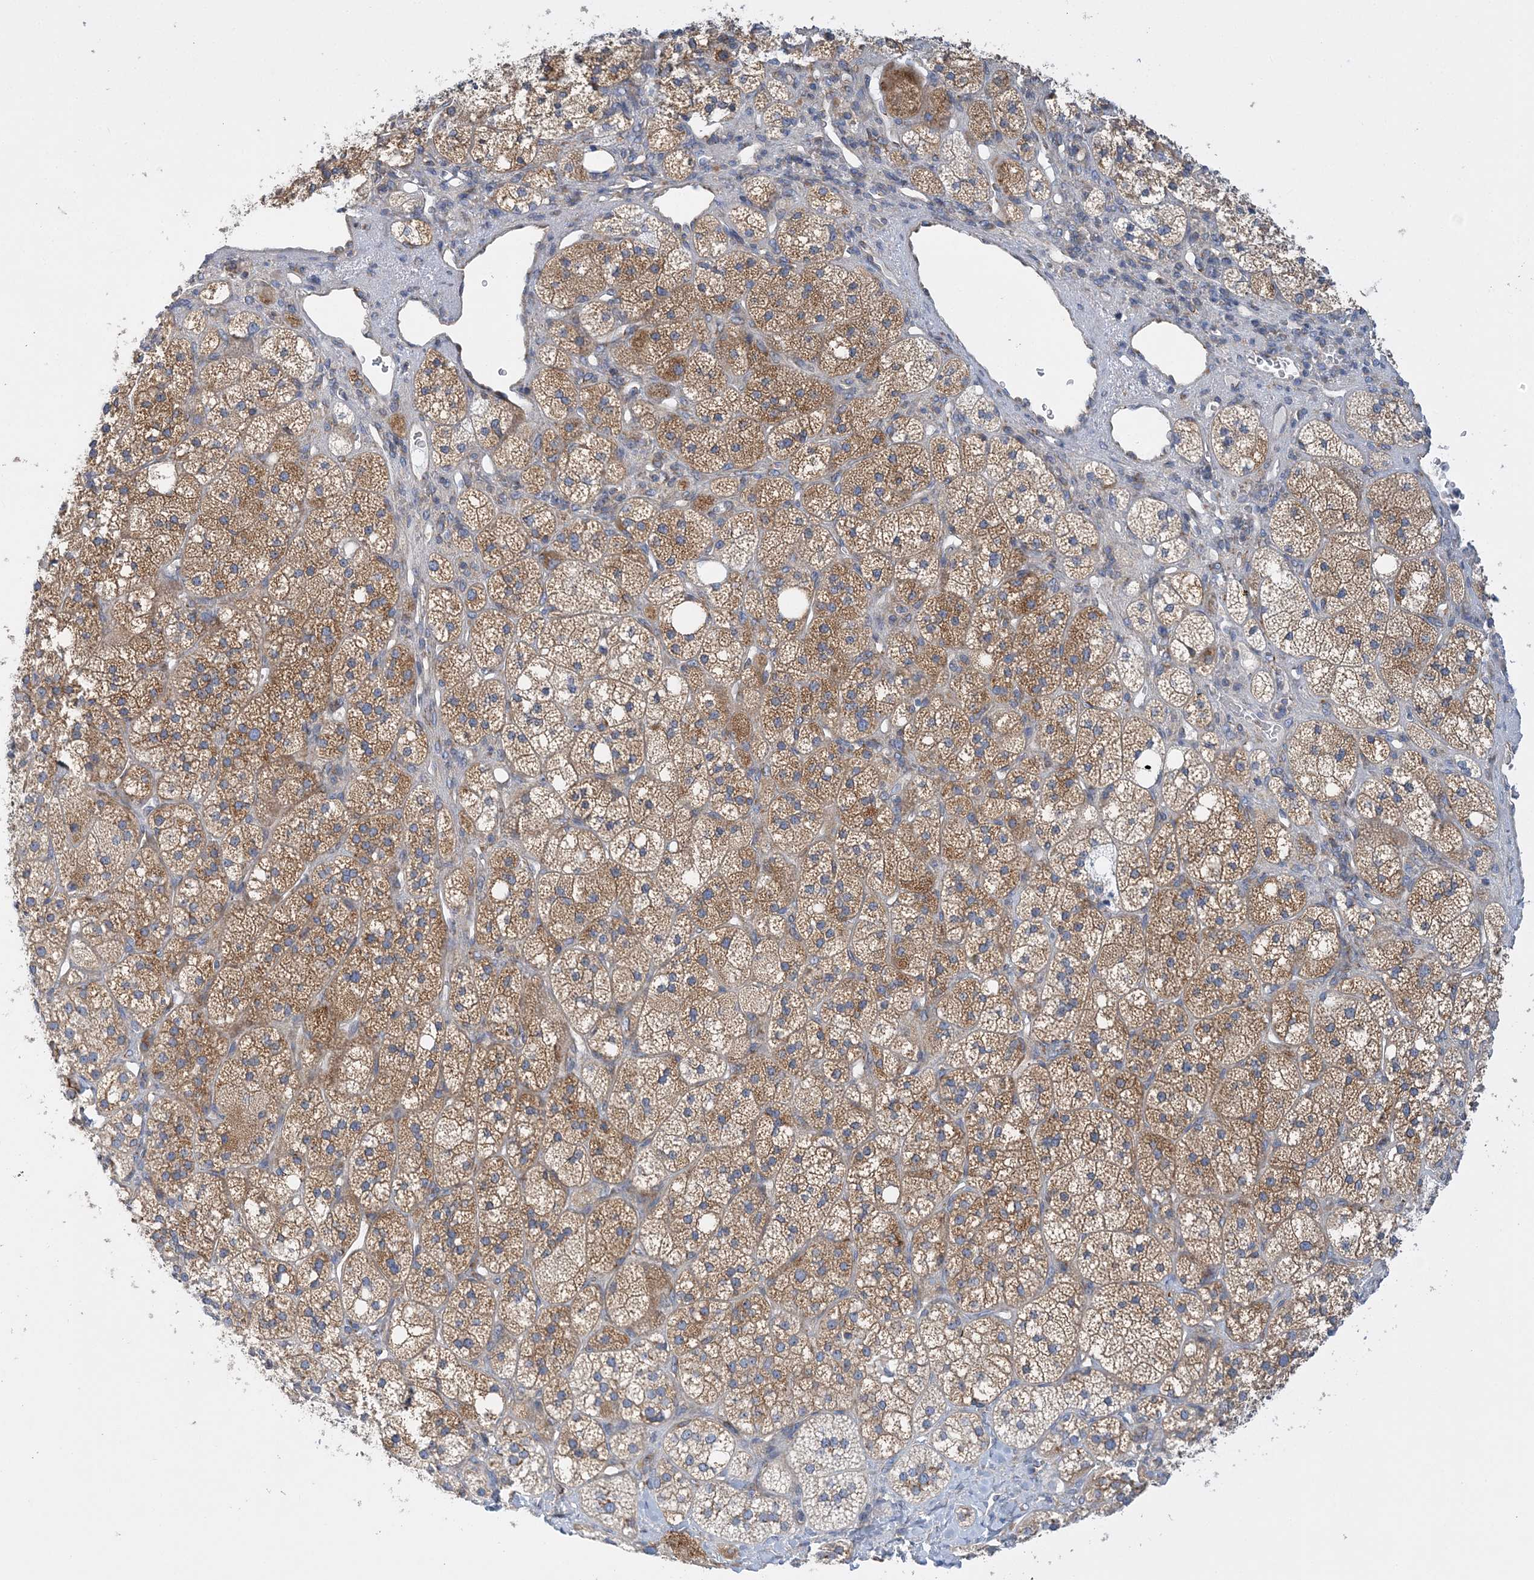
{"staining": {"intensity": "moderate", "quantity": "25%-75%", "location": "cytoplasmic/membranous"}, "tissue": "adrenal gland", "cell_type": "Glandular cells", "image_type": "normal", "snomed": [{"axis": "morphology", "description": "Normal tissue, NOS"}, {"axis": "topography", "description": "Adrenal gland"}], "caption": "Adrenal gland stained for a protein (brown) displays moderate cytoplasmic/membranous positive expression in approximately 25%-75% of glandular cells.", "gene": "FAM114A2", "patient": {"sex": "male", "age": 61}}